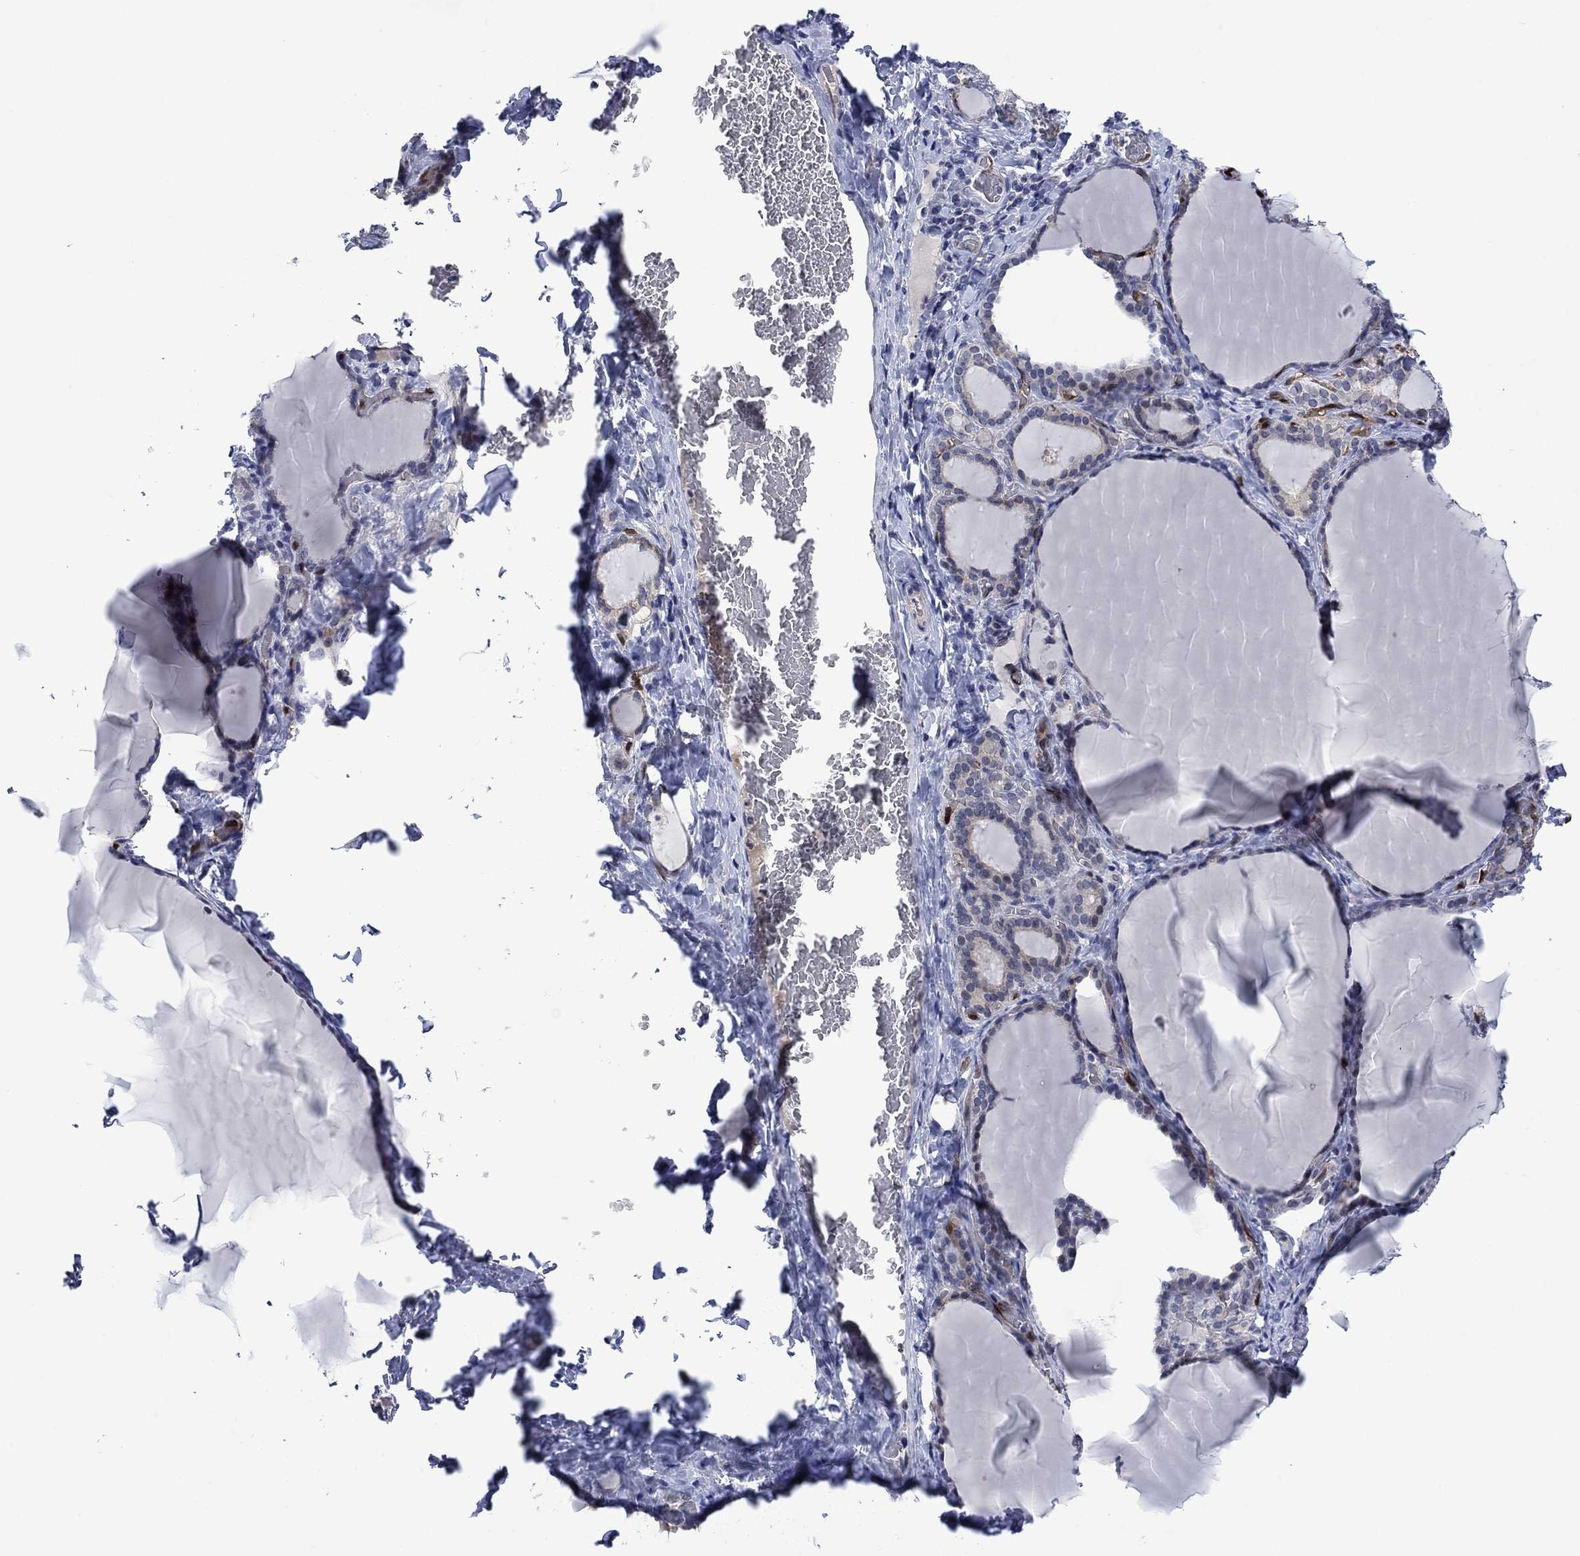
{"staining": {"intensity": "negative", "quantity": "none", "location": "none"}, "tissue": "thyroid gland", "cell_type": "Glandular cells", "image_type": "normal", "snomed": [{"axis": "morphology", "description": "Normal tissue, NOS"}, {"axis": "morphology", "description": "Hyperplasia, NOS"}, {"axis": "topography", "description": "Thyroid gland"}], "caption": "Immunohistochemistry micrograph of benign human thyroid gland stained for a protein (brown), which shows no positivity in glandular cells.", "gene": "AGL", "patient": {"sex": "female", "age": 27}}